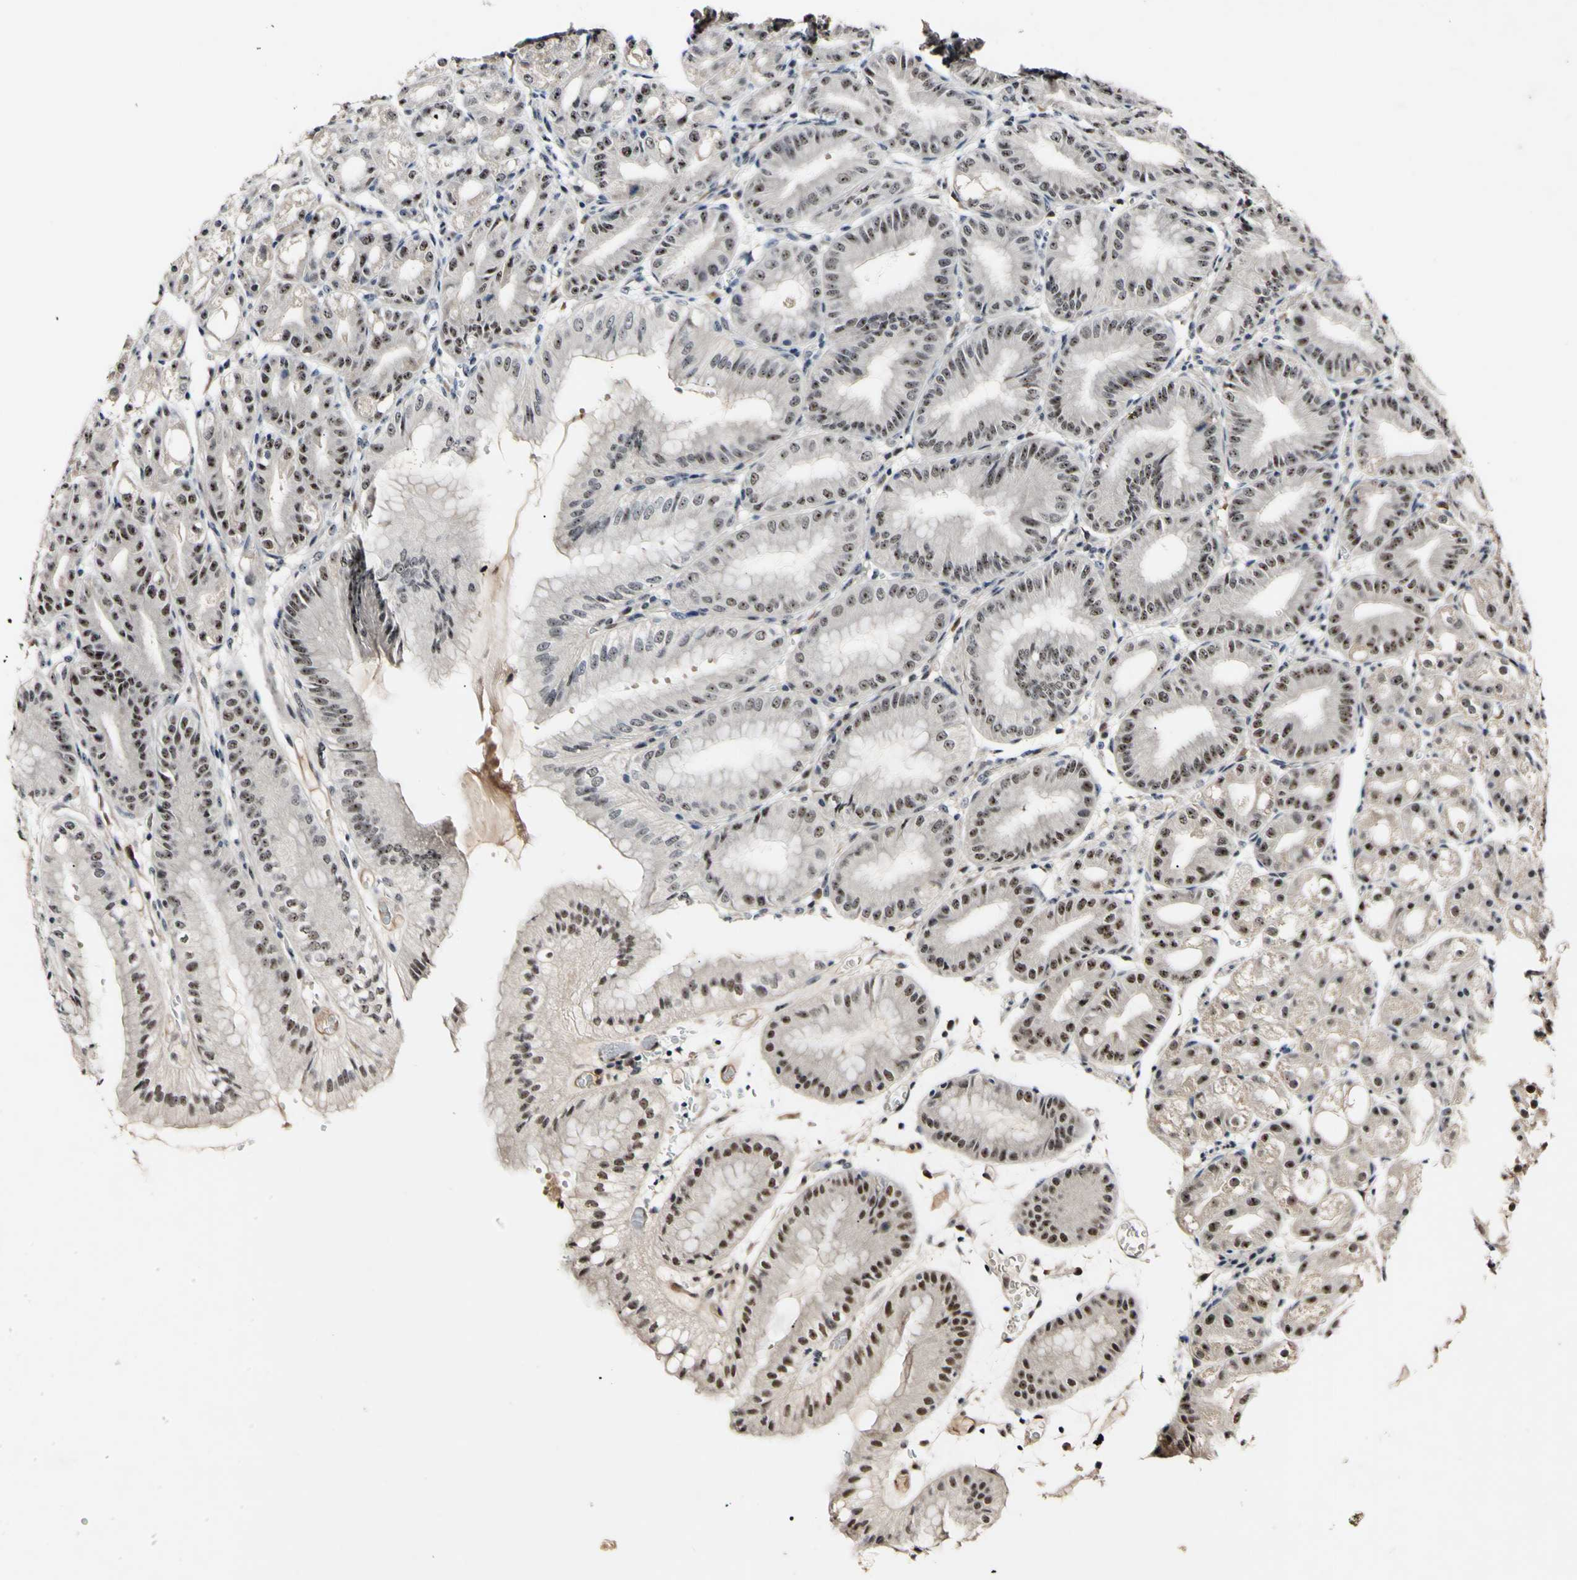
{"staining": {"intensity": "moderate", "quantity": ">75%", "location": "cytoplasmic/membranous,nuclear"}, "tissue": "stomach", "cell_type": "Glandular cells", "image_type": "normal", "snomed": [{"axis": "morphology", "description": "Normal tissue, NOS"}, {"axis": "topography", "description": "Stomach, lower"}], "caption": "A medium amount of moderate cytoplasmic/membranous,nuclear staining is identified in about >75% of glandular cells in normal stomach.", "gene": "POLR2F", "patient": {"sex": "male", "age": 71}}